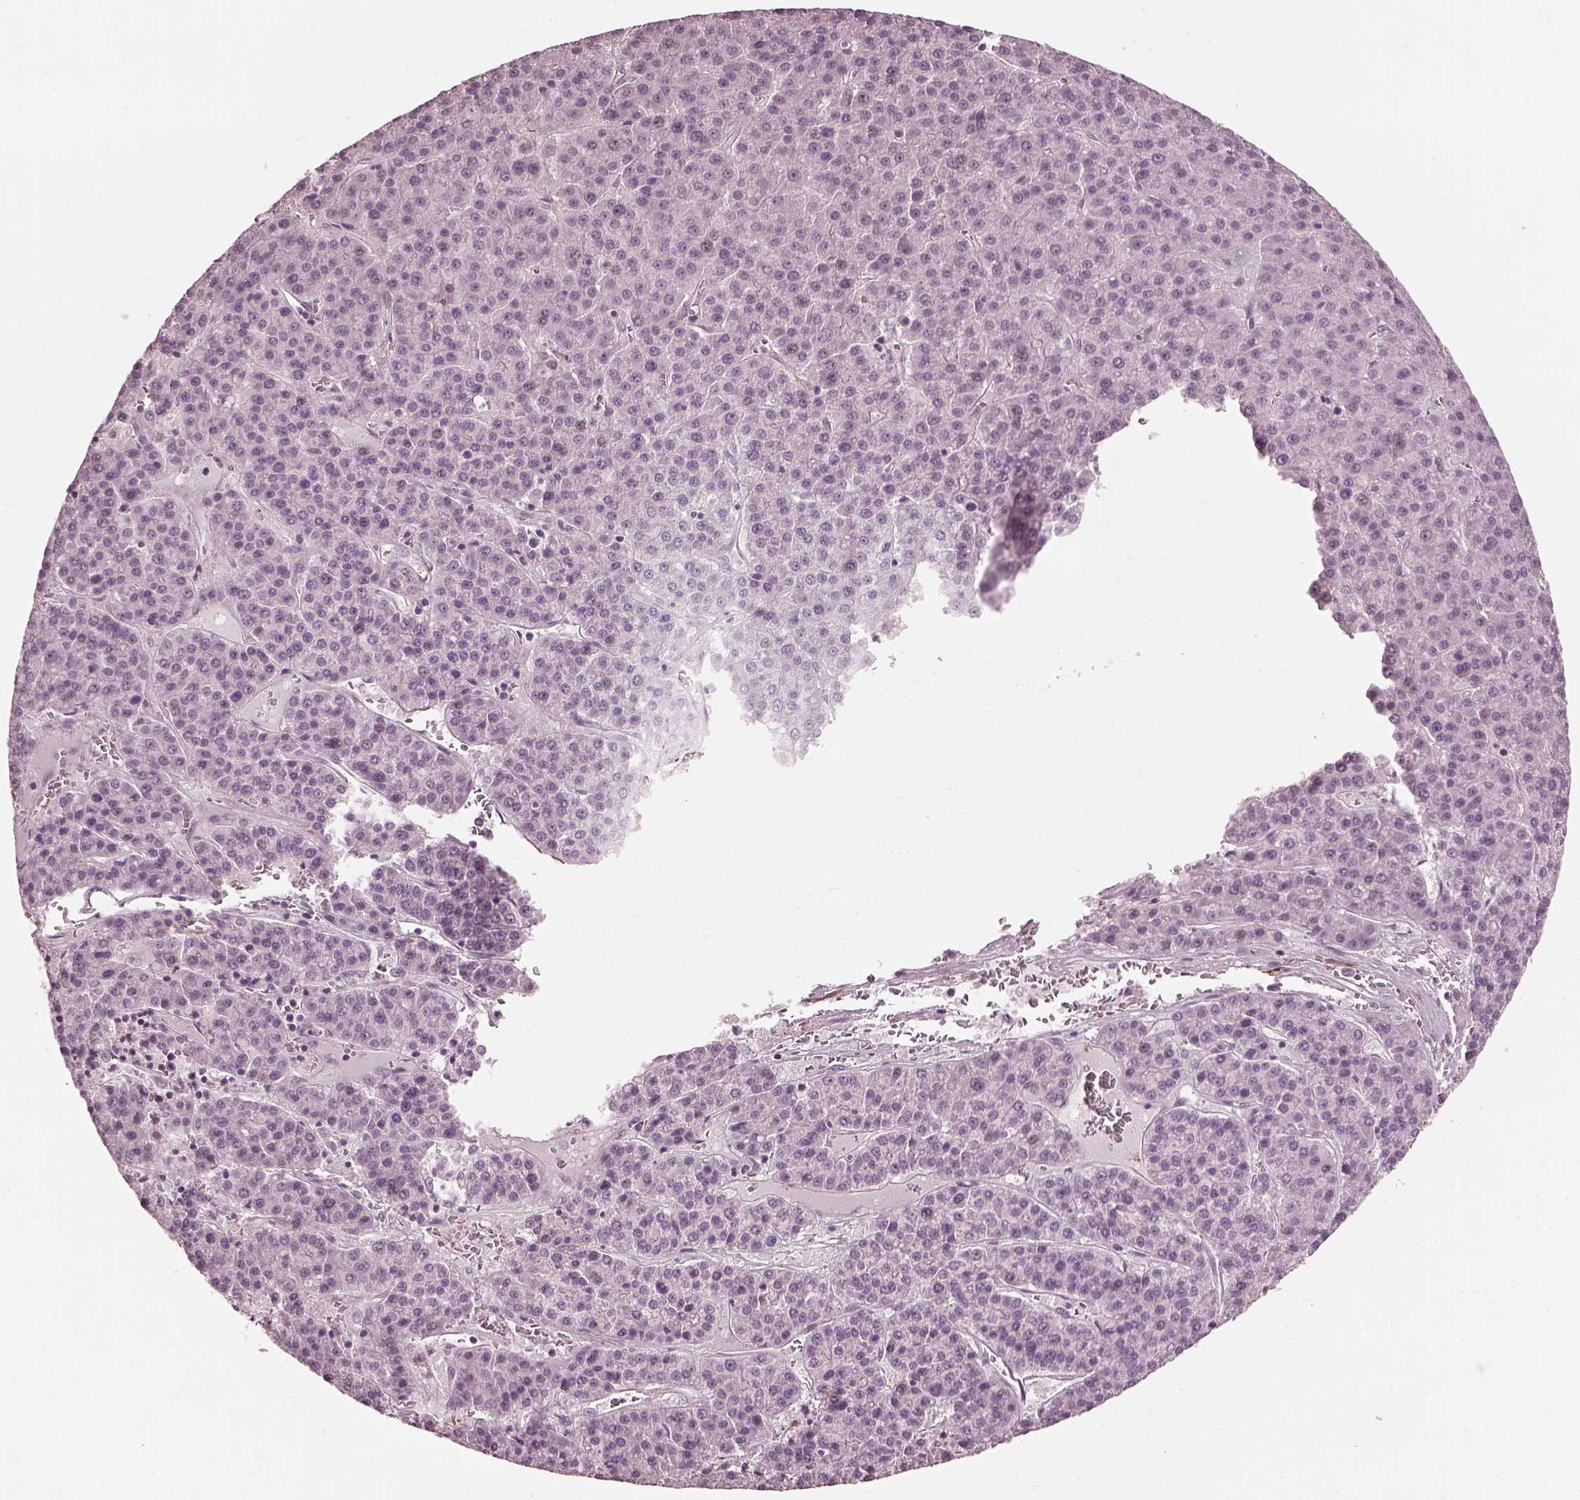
{"staining": {"intensity": "negative", "quantity": "none", "location": "none"}, "tissue": "liver cancer", "cell_type": "Tumor cells", "image_type": "cancer", "snomed": [{"axis": "morphology", "description": "Carcinoma, Hepatocellular, NOS"}, {"axis": "topography", "description": "Liver"}], "caption": "This is a image of immunohistochemistry (IHC) staining of liver cancer, which shows no staining in tumor cells.", "gene": "EFEMP1", "patient": {"sex": "female", "age": 58}}